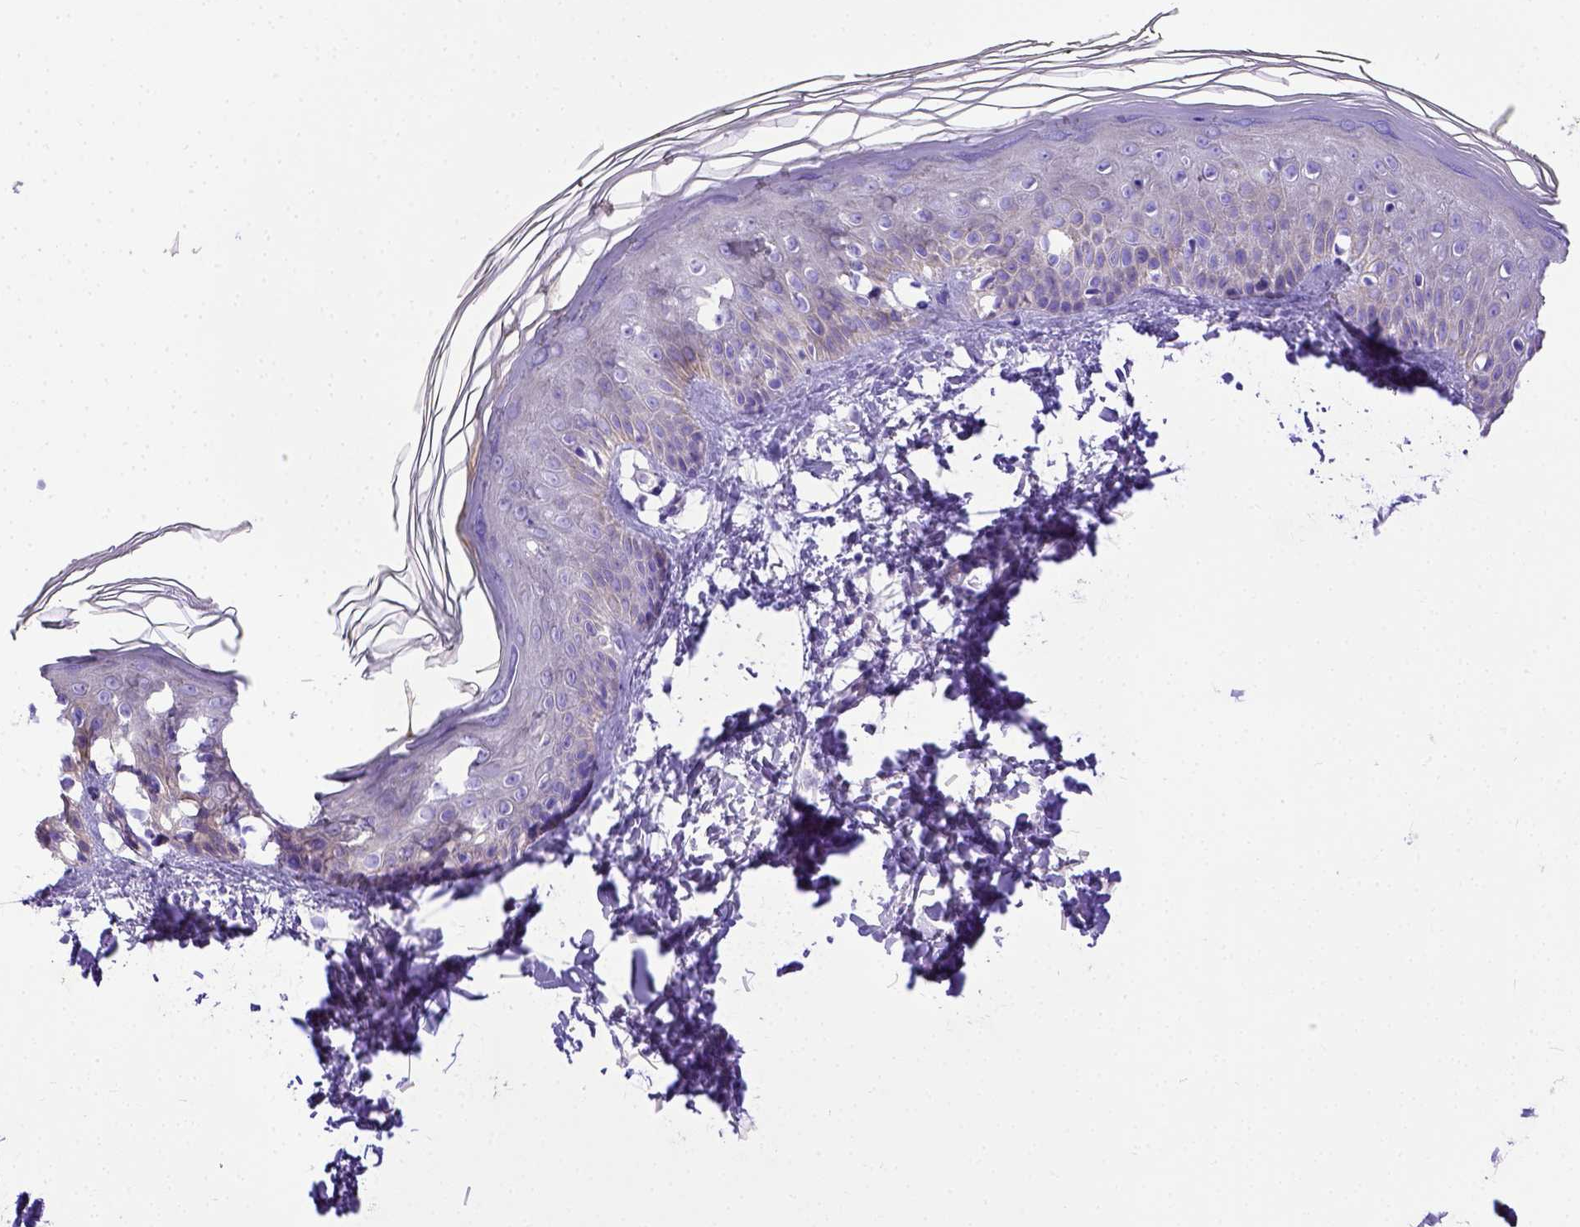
{"staining": {"intensity": "negative", "quantity": "none", "location": "none"}, "tissue": "skin", "cell_type": "Fibroblasts", "image_type": "normal", "snomed": [{"axis": "morphology", "description": "Normal tissue, NOS"}, {"axis": "topography", "description": "Skin"}], "caption": "This is an immunohistochemistry (IHC) micrograph of unremarkable human skin. There is no expression in fibroblasts.", "gene": "LRRC18", "patient": {"sex": "female", "age": 62}}